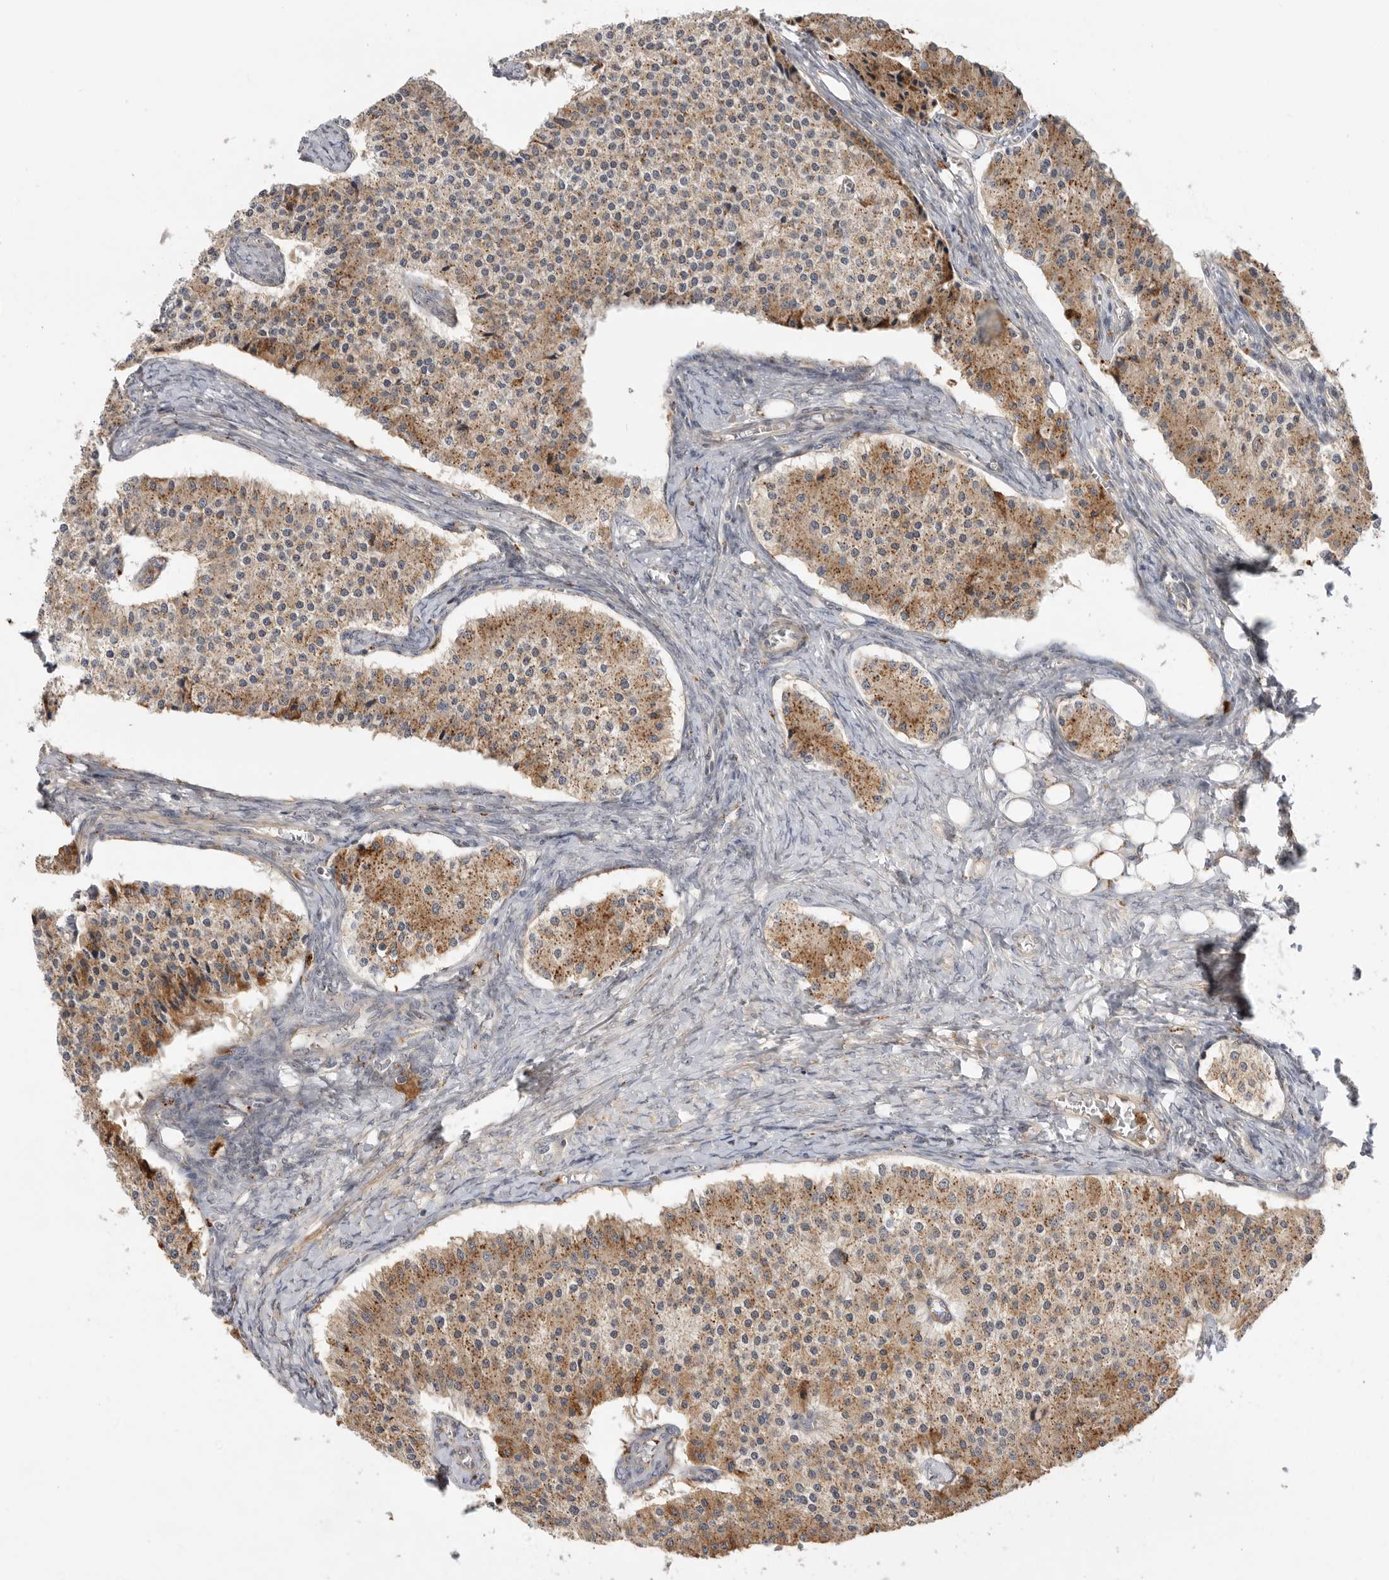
{"staining": {"intensity": "moderate", "quantity": "25%-75%", "location": "cytoplasmic/membranous"}, "tissue": "carcinoid", "cell_type": "Tumor cells", "image_type": "cancer", "snomed": [{"axis": "morphology", "description": "Carcinoid, malignant, NOS"}, {"axis": "topography", "description": "Colon"}], "caption": "Tumor cells show moderate cytoplasmic/membranous expression in approximately 25%-75% of cells in carcinoid.", "gene": "GNE", "patient": {"sex": "female", "age": 52}}